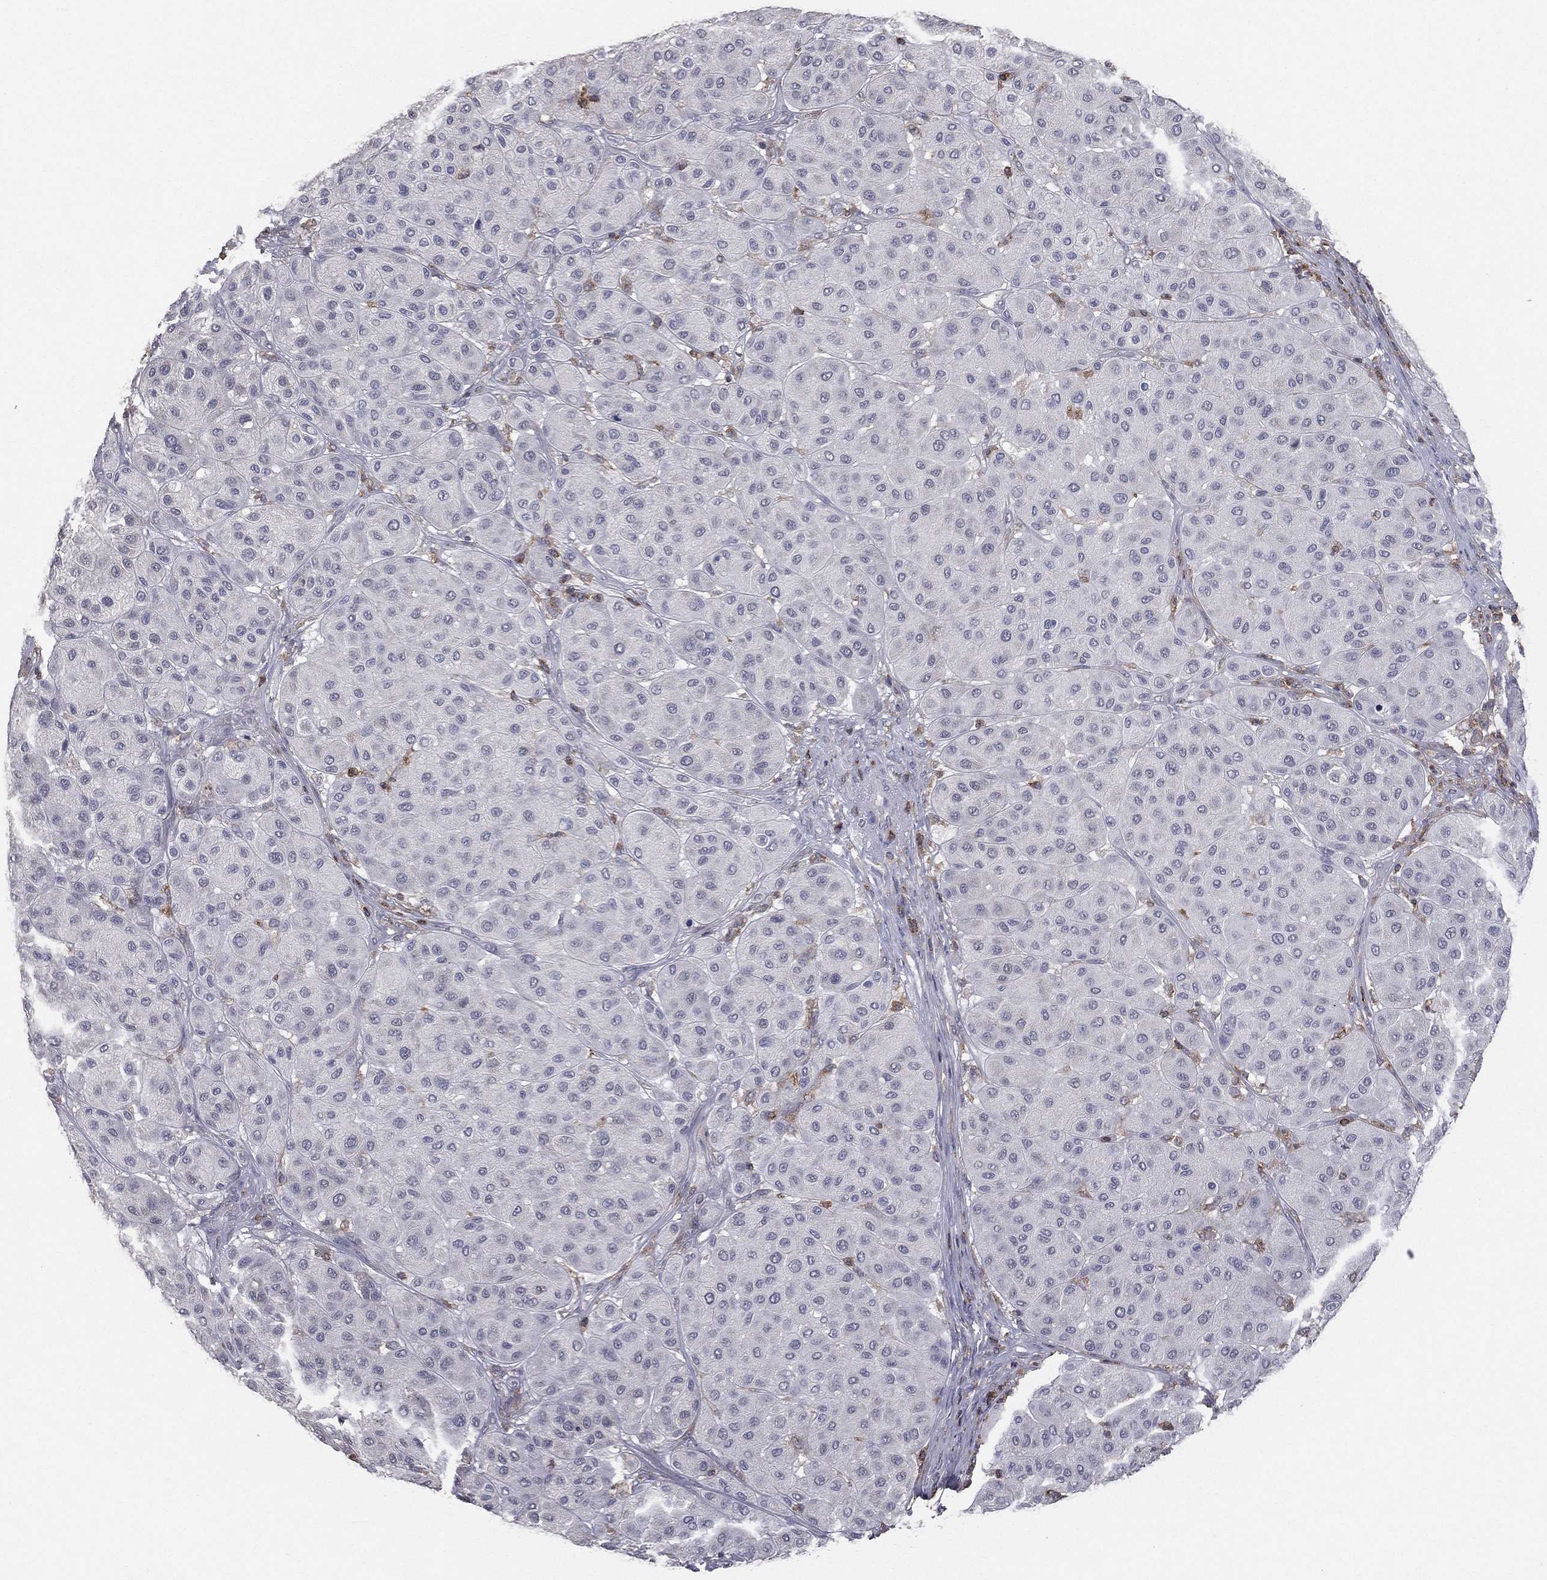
{"staining": {"intensity": "negative", "quantity": "none", "location": "none"}, "tissue": "melanoma", "cell_type": "Tumor cells", "image_type": "cancer", "snomed": [{"axis": "morphology", "description": "Malignant melanoma, Metastatic site"}, {"axis": "topography", "description": "Smooth muscle"}], "caption": "The image displays no significant expression in tumor cells of malignant melanoma (metastatic site).", "gene": "PSTPIP1", "patient": {"sex": "male", "age": 41}}